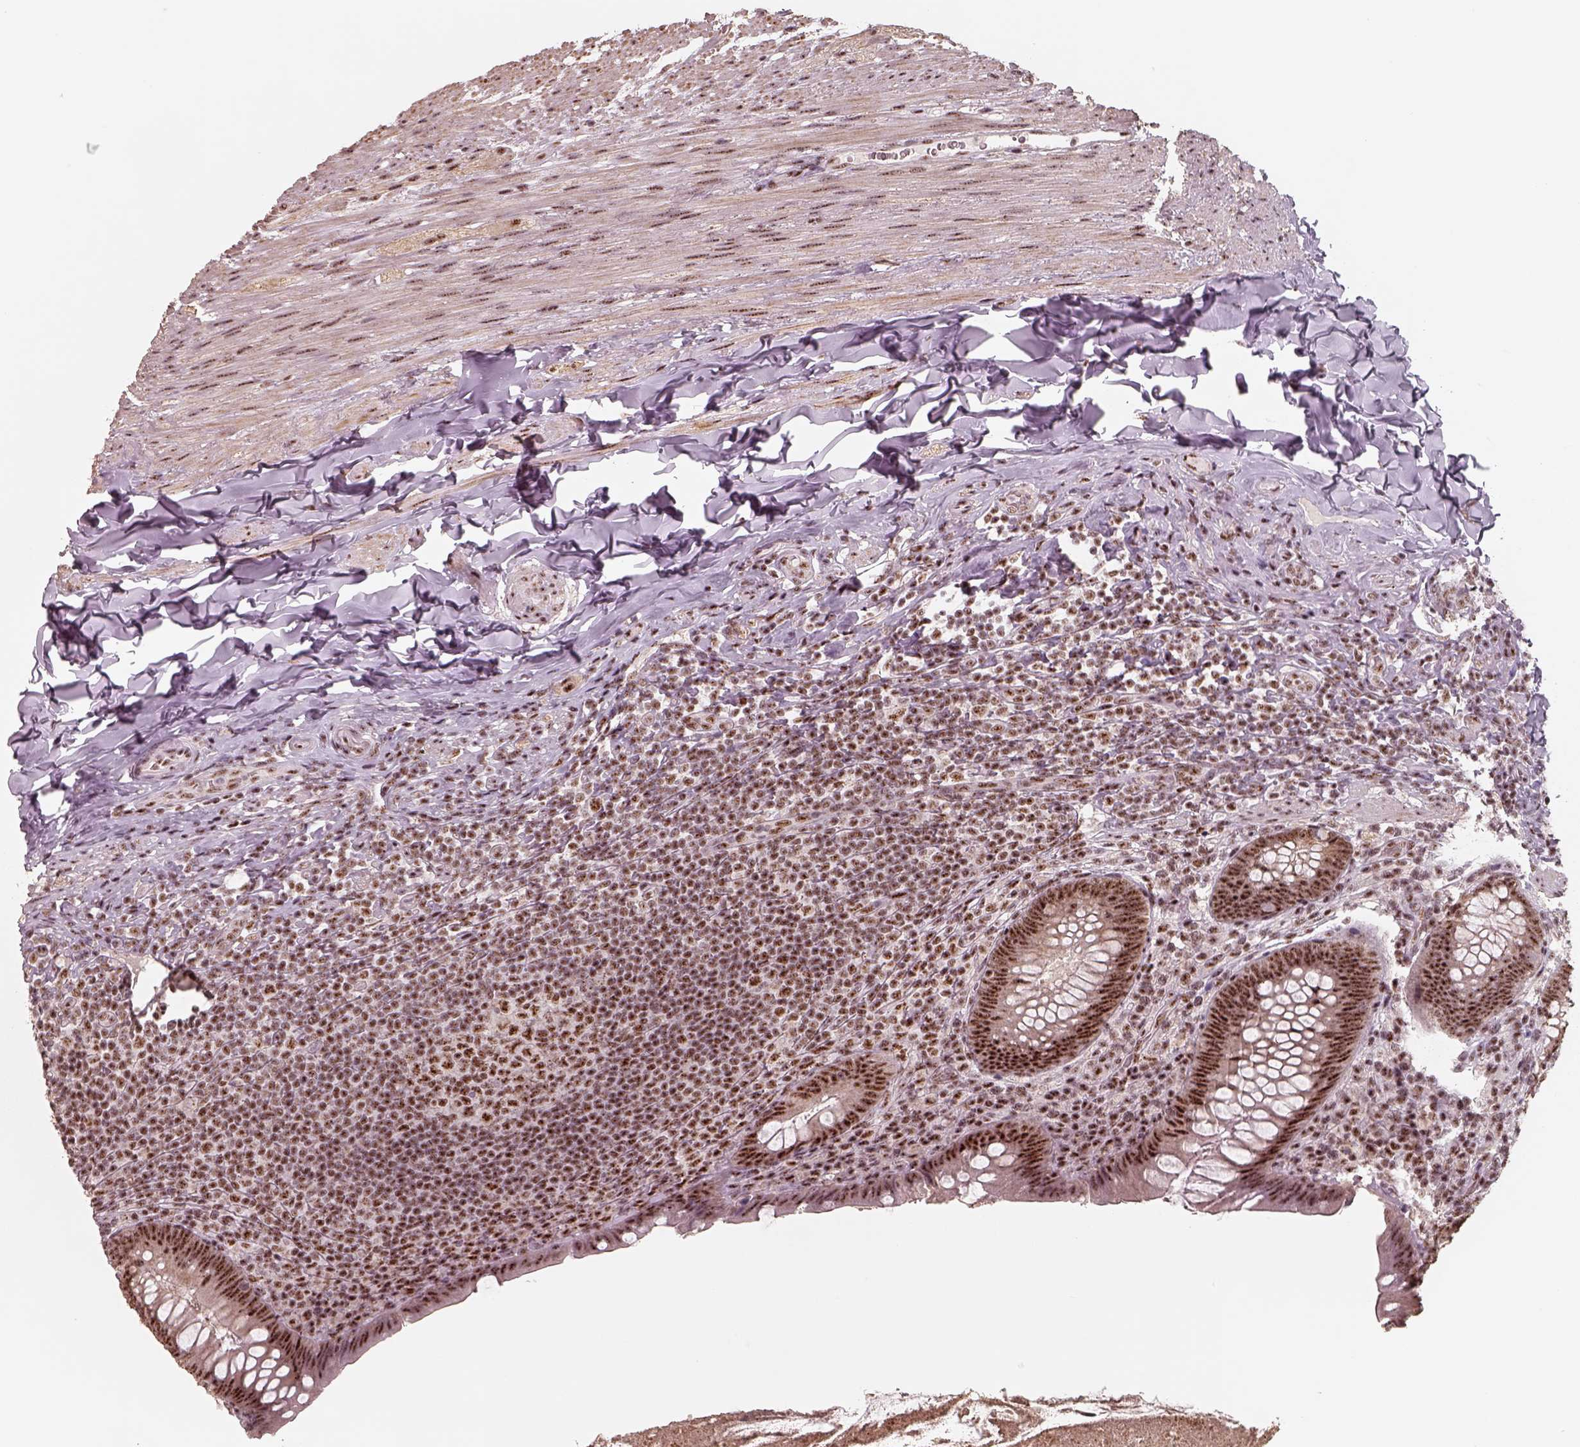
{"staining": {"intensity": "strong", "quantity": ">75%", "location": "nuclear"}, "tissue": "appendix", "cell_type": "Glandular cells", "image_type": "normal", "snomed": [{"axis": "morphology", "description": "Normal tissue, NOS"}, {"axis": "topography", "description": "Appendix"}], "caption": "DAB immunohistochemical staining of unremarkable appendix exhibits strong nuclear protein positivity in about >75% of glandular cells. (Brightfield microscopy of DAB IHC at high magnification).", "gene": "ATXN7L3", "patient": {"sex": "male", "age": 47}}